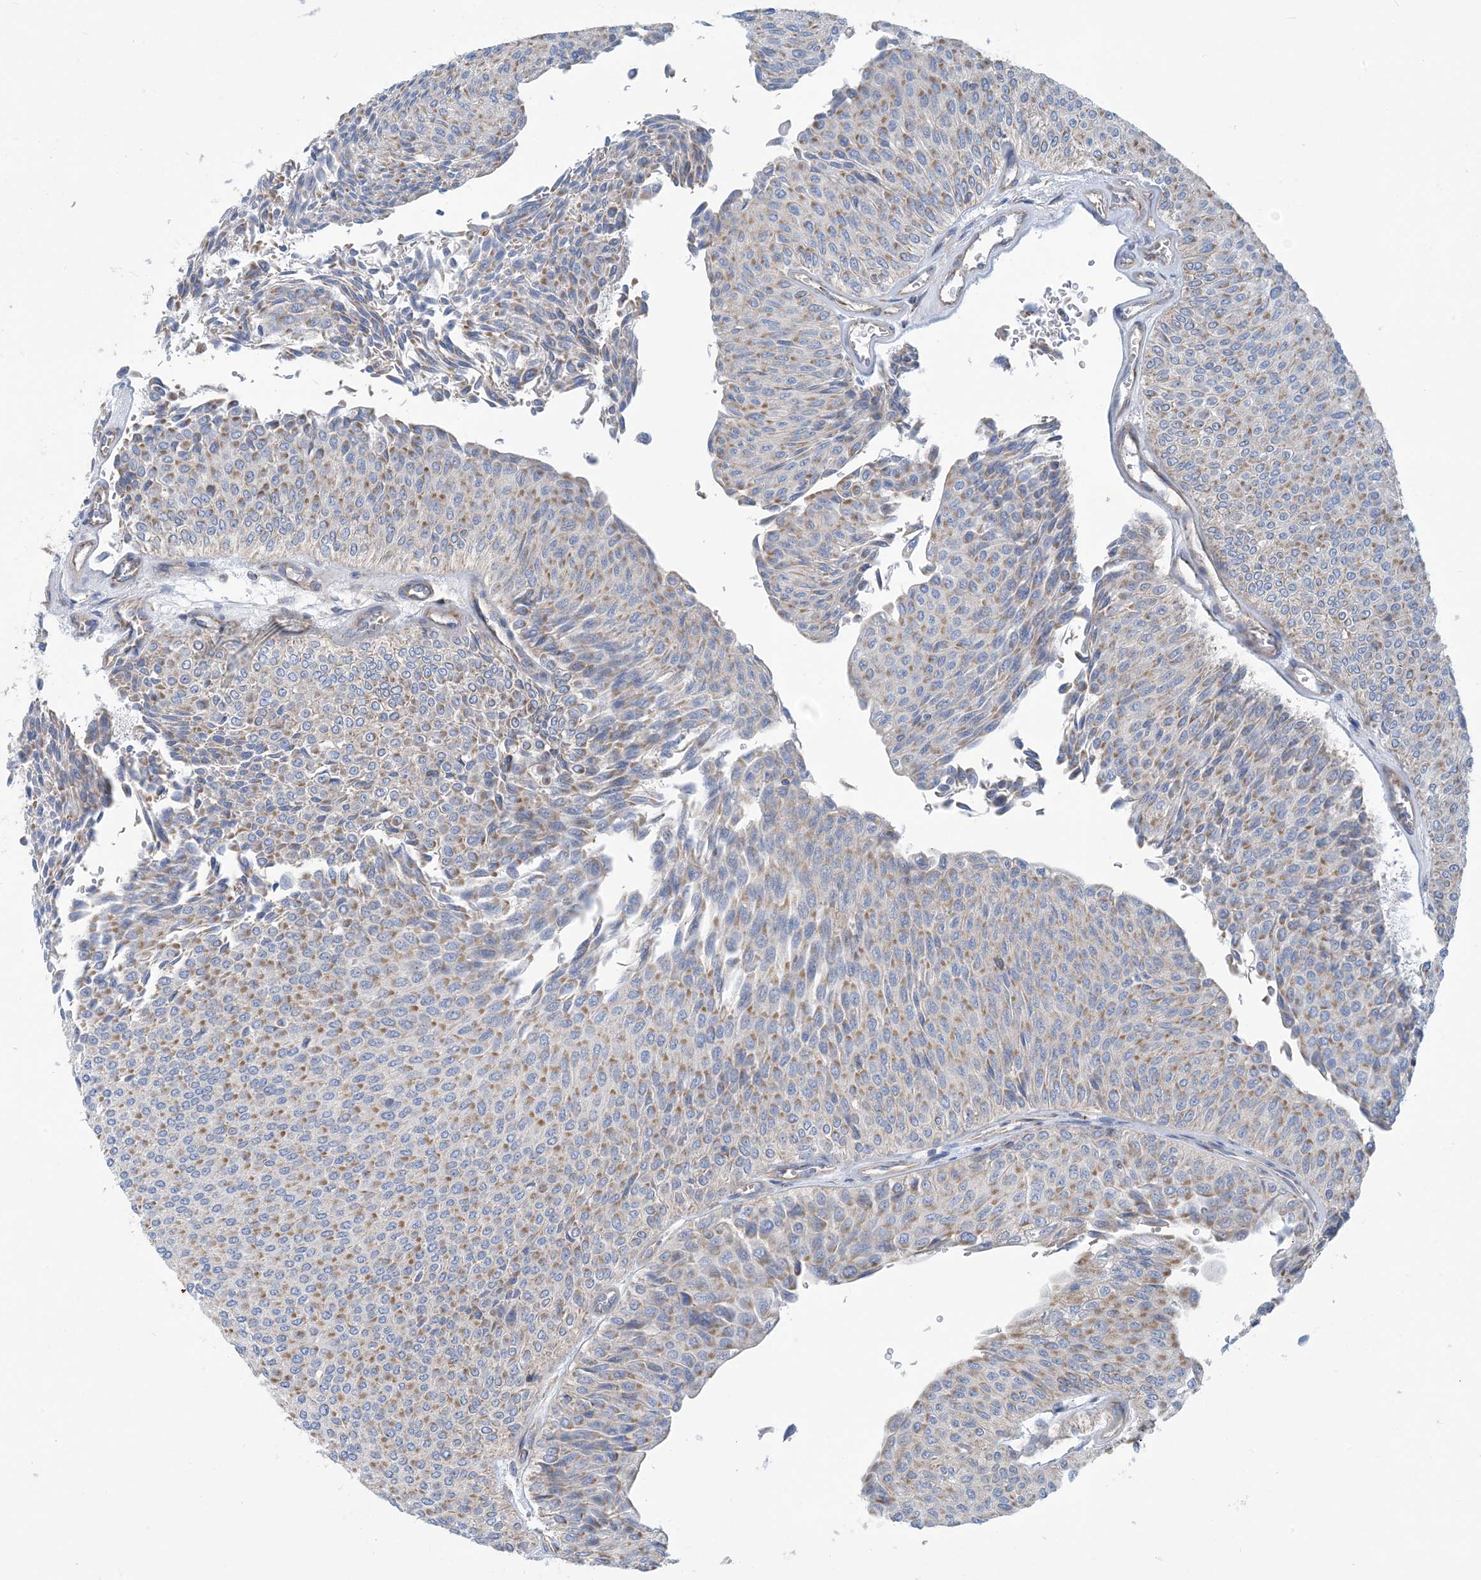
{"staining": {"intensity": "moderate", "quantity": ">75%", "location": "cytoplasmic/membranous"}, "tissue": "urothelial cancer", "cell_type": "Tumor cells", "image_type": "cancer", "snomed": [{"axis": "morphology", "description": "Urothelial carcinoma, Low grade"}, {"axis": "topography", "description": "Urinary bladder"}], "caption": "A brown stain highlights moderate cytoplasmic/membranous expression of a protein in urothelial carcinoma (low-grade) tumor cells.", "gene": "PHOSPHO2", "patient": {"sex": "male", "age": 78}}